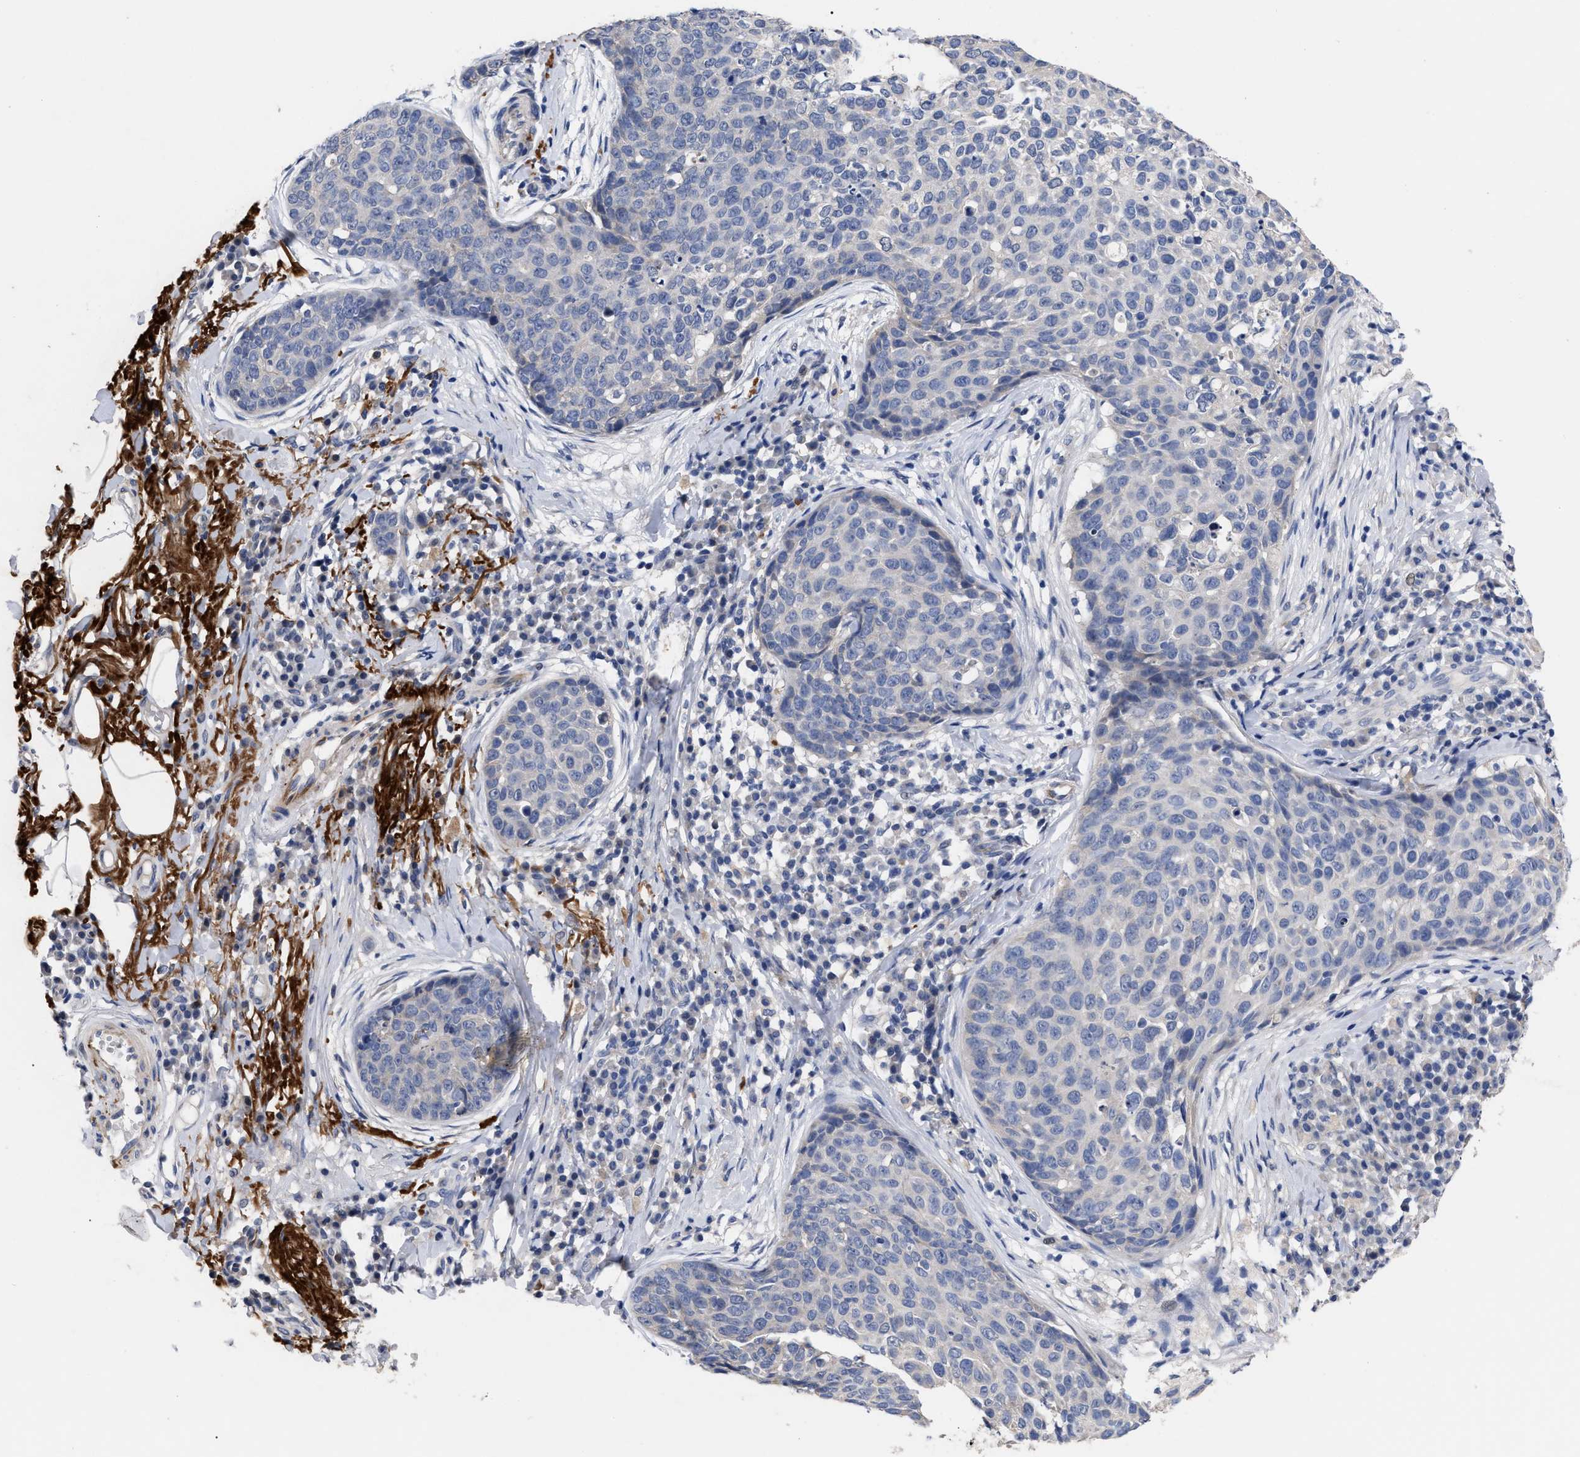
{"staining": {"intensity": "negative", "quantity": "none", "location": "none"}, "tissue": "skin cancer", "cell_type": "Tumor cells", "image_type": "cancer", "snomed": [{"axis": "morphology", "description": "Squamous cell carcinoma in situ, NOS"}, {"axis": "morphology", "description": "Squamous cell carcinoma, NOS"}, {"axis": "topography", "description": "Skin"}], "caption": "Immunohistochemical staining of skin squamous cell carcinoma in situ displays no significant staining in tumor cells.", "gene": "CCN5", "patient": {"sex": "male", "age": 93}}